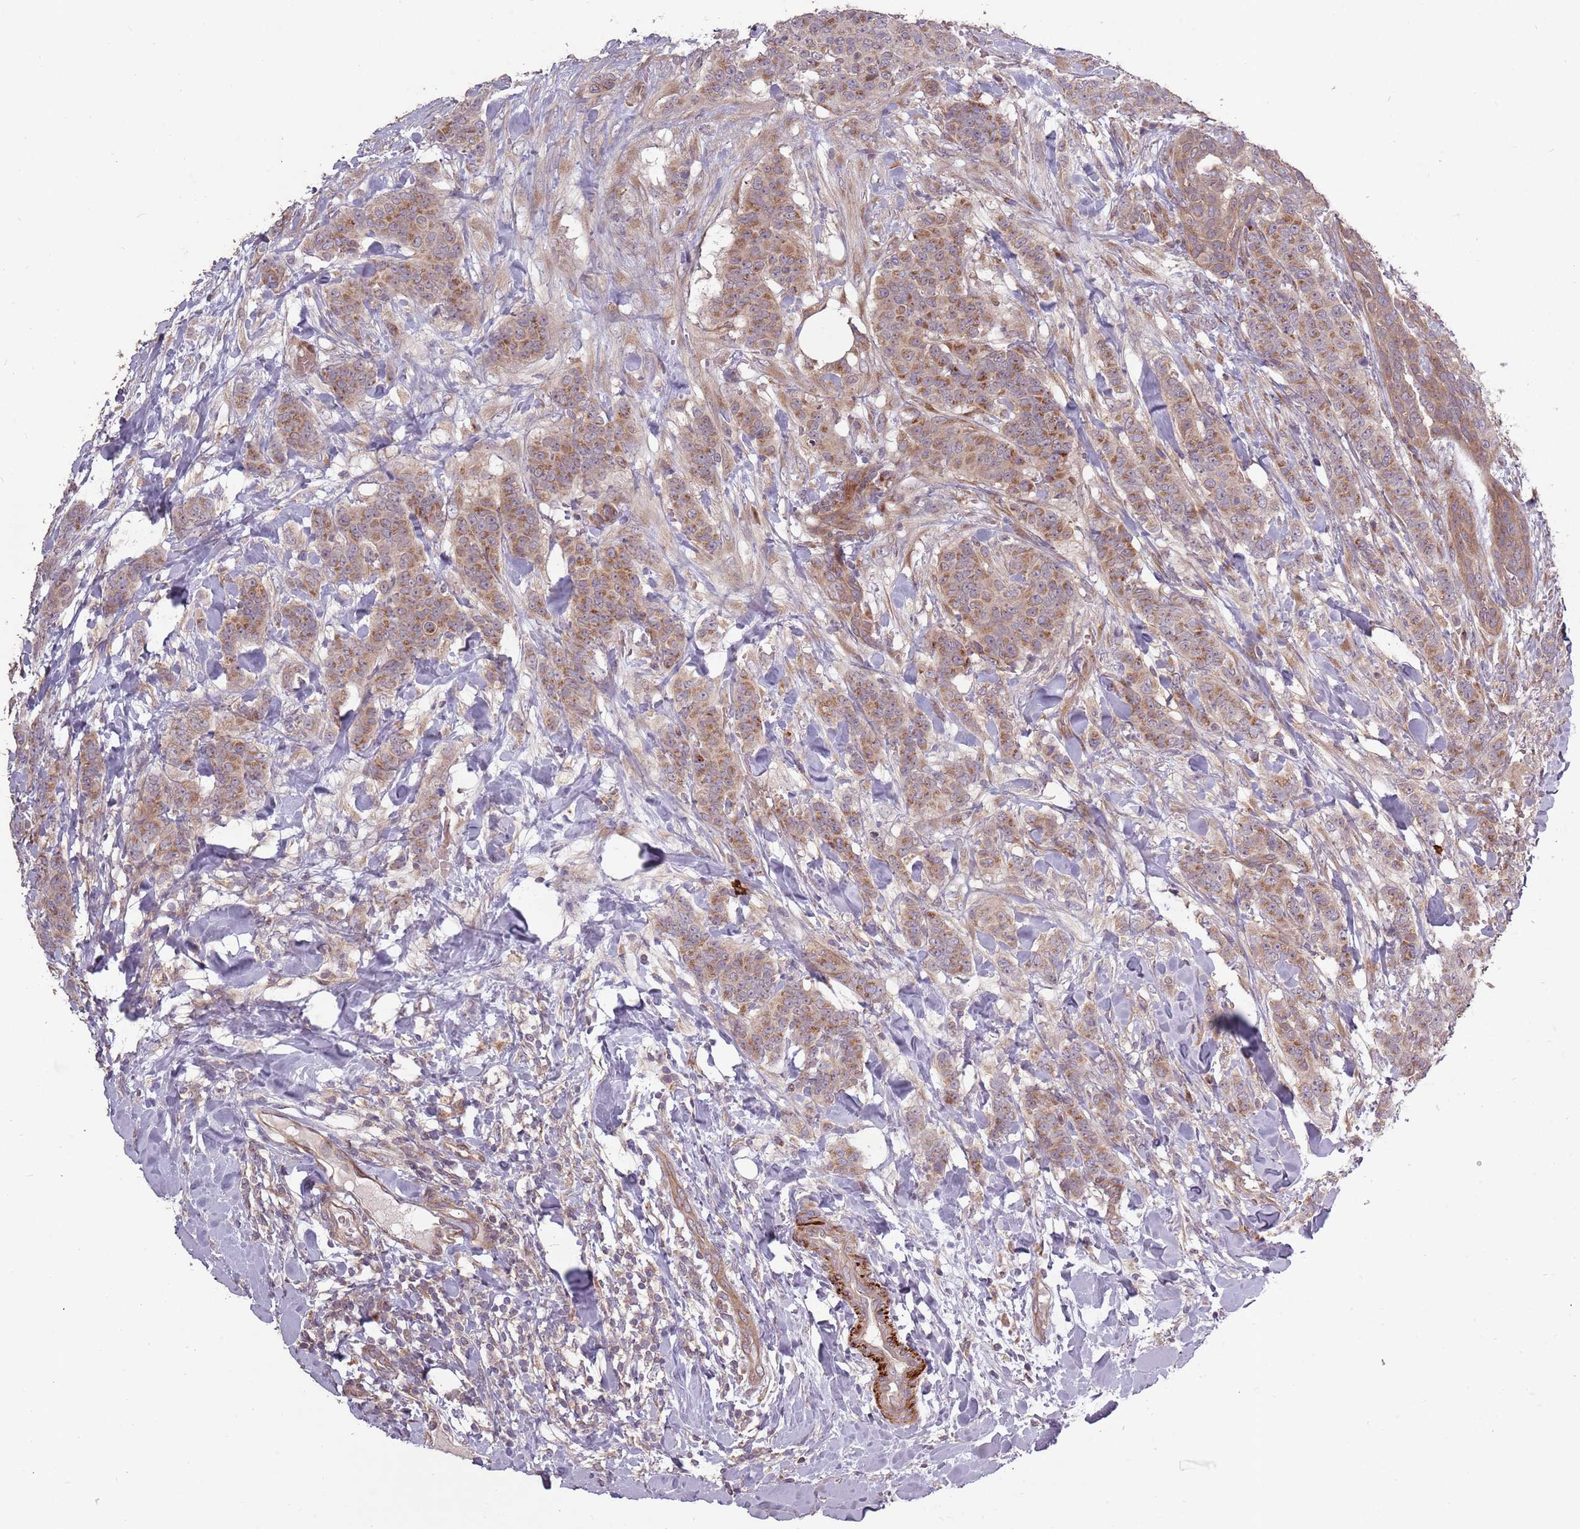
{"staining": {"intensity": "moderate", "quantity": ">75%", "location": "cytoplasmic/membranous"}, "tissue": "breast cancer", "cell_type": "Tumor cells", "image_type": "cancer", "snomed": [{"axis": "morphology", "description": "Duct carcinoma"}, {"axis": "topography", "description": "Breast"}], "caption": "Immunohistochemical staining of invasive ductal carcinoma (breast) exhibits moderate cytoplasmic/membranous protein staining in approximately >75% of tumor cells.", "gene": "PLD6", "patient": {"sex": "female", "age": 40}}